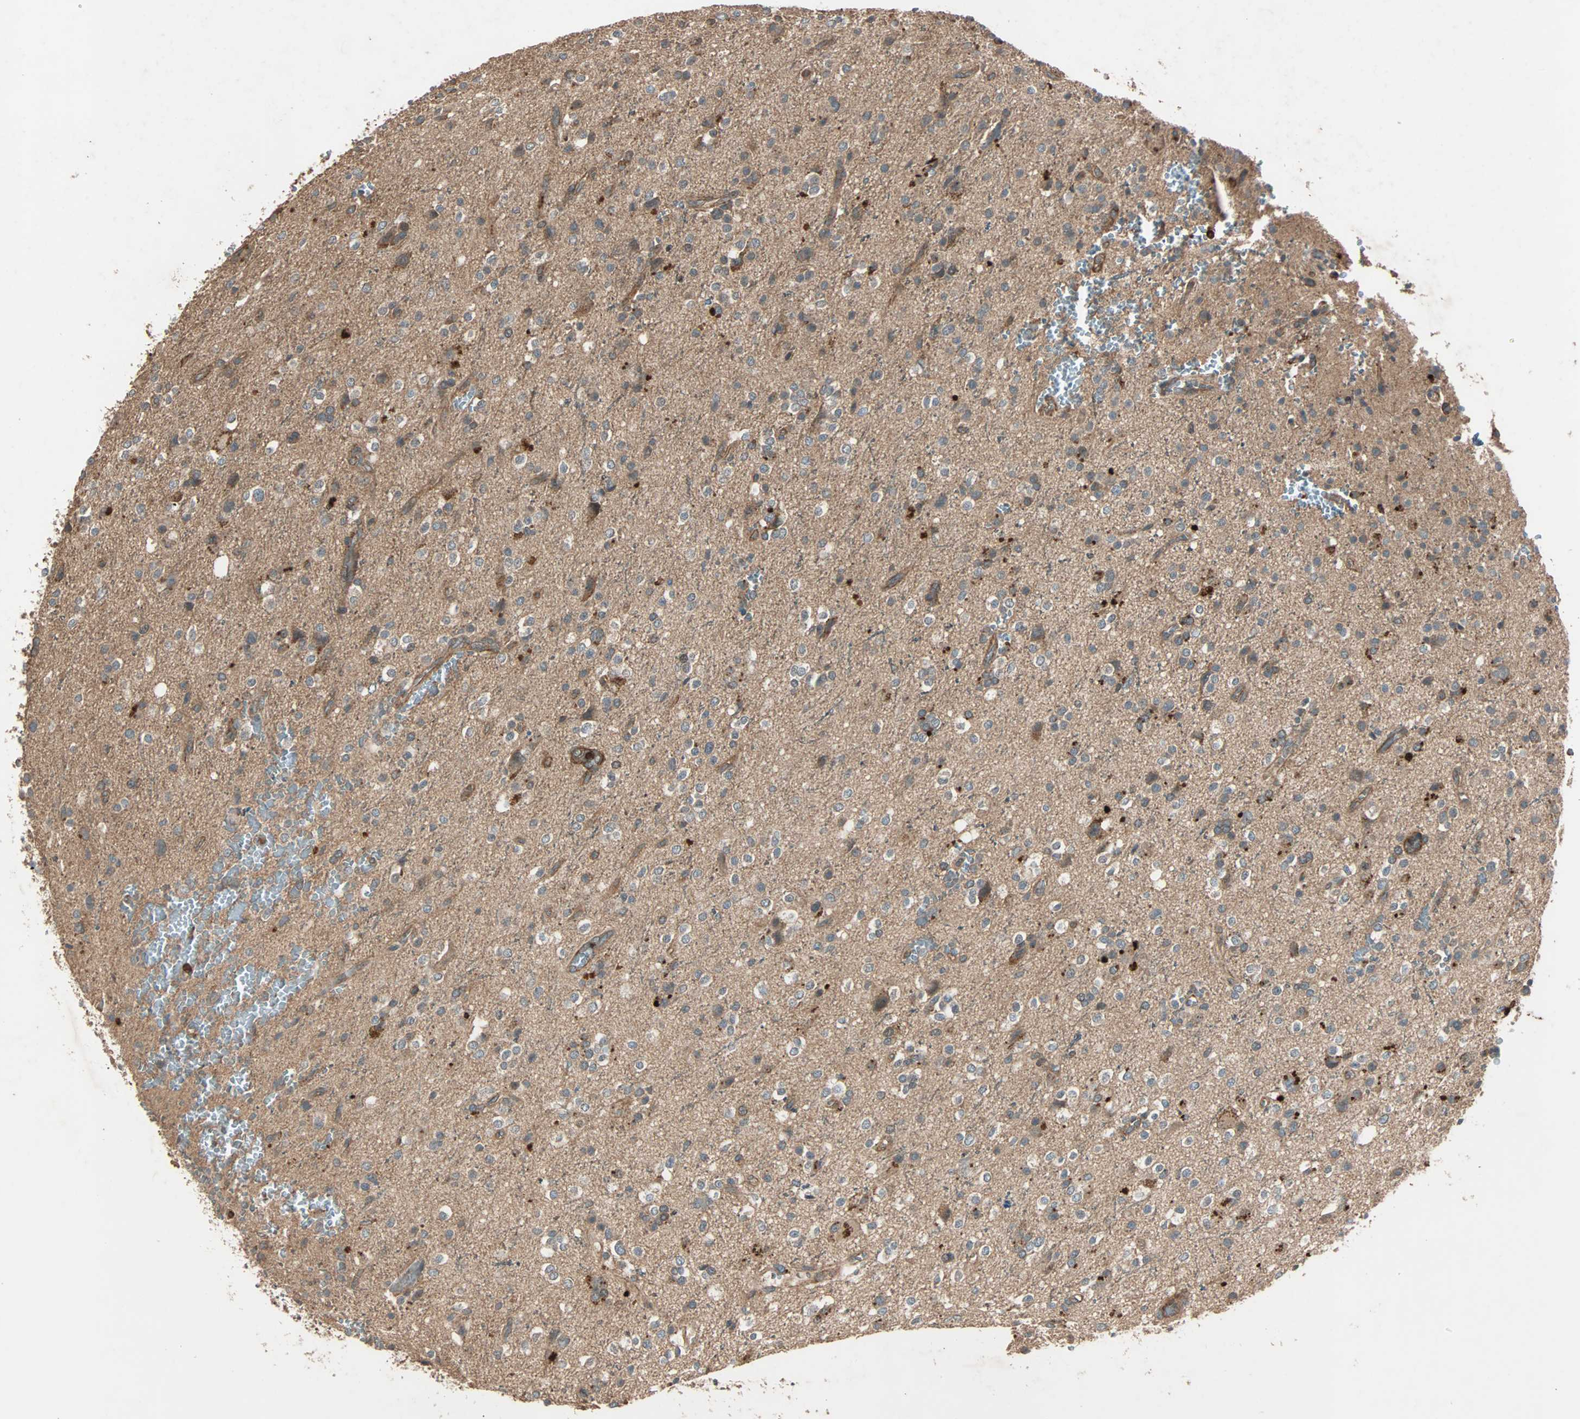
{"staining": {"intensity": "weak", "quantity": "<25%", "location": "cytoplasmic/membranous"}, "tissue": "glioma", "cell_type": "Tumor cells", "image_type": "cancer", "snomed": [{"axis": "morphology", "description": "Glioma, malignant, High grade"}, {"axis": "topography", "description": "Brain"}], "caption": "High magnification brightfield microscopy of glioma stained with DAB (brown) and counterstained with hematoxylin (blue): tumor cells show no significant expression.", "gene": "GCK", "patient": {"sex": "male", "age": 47}}